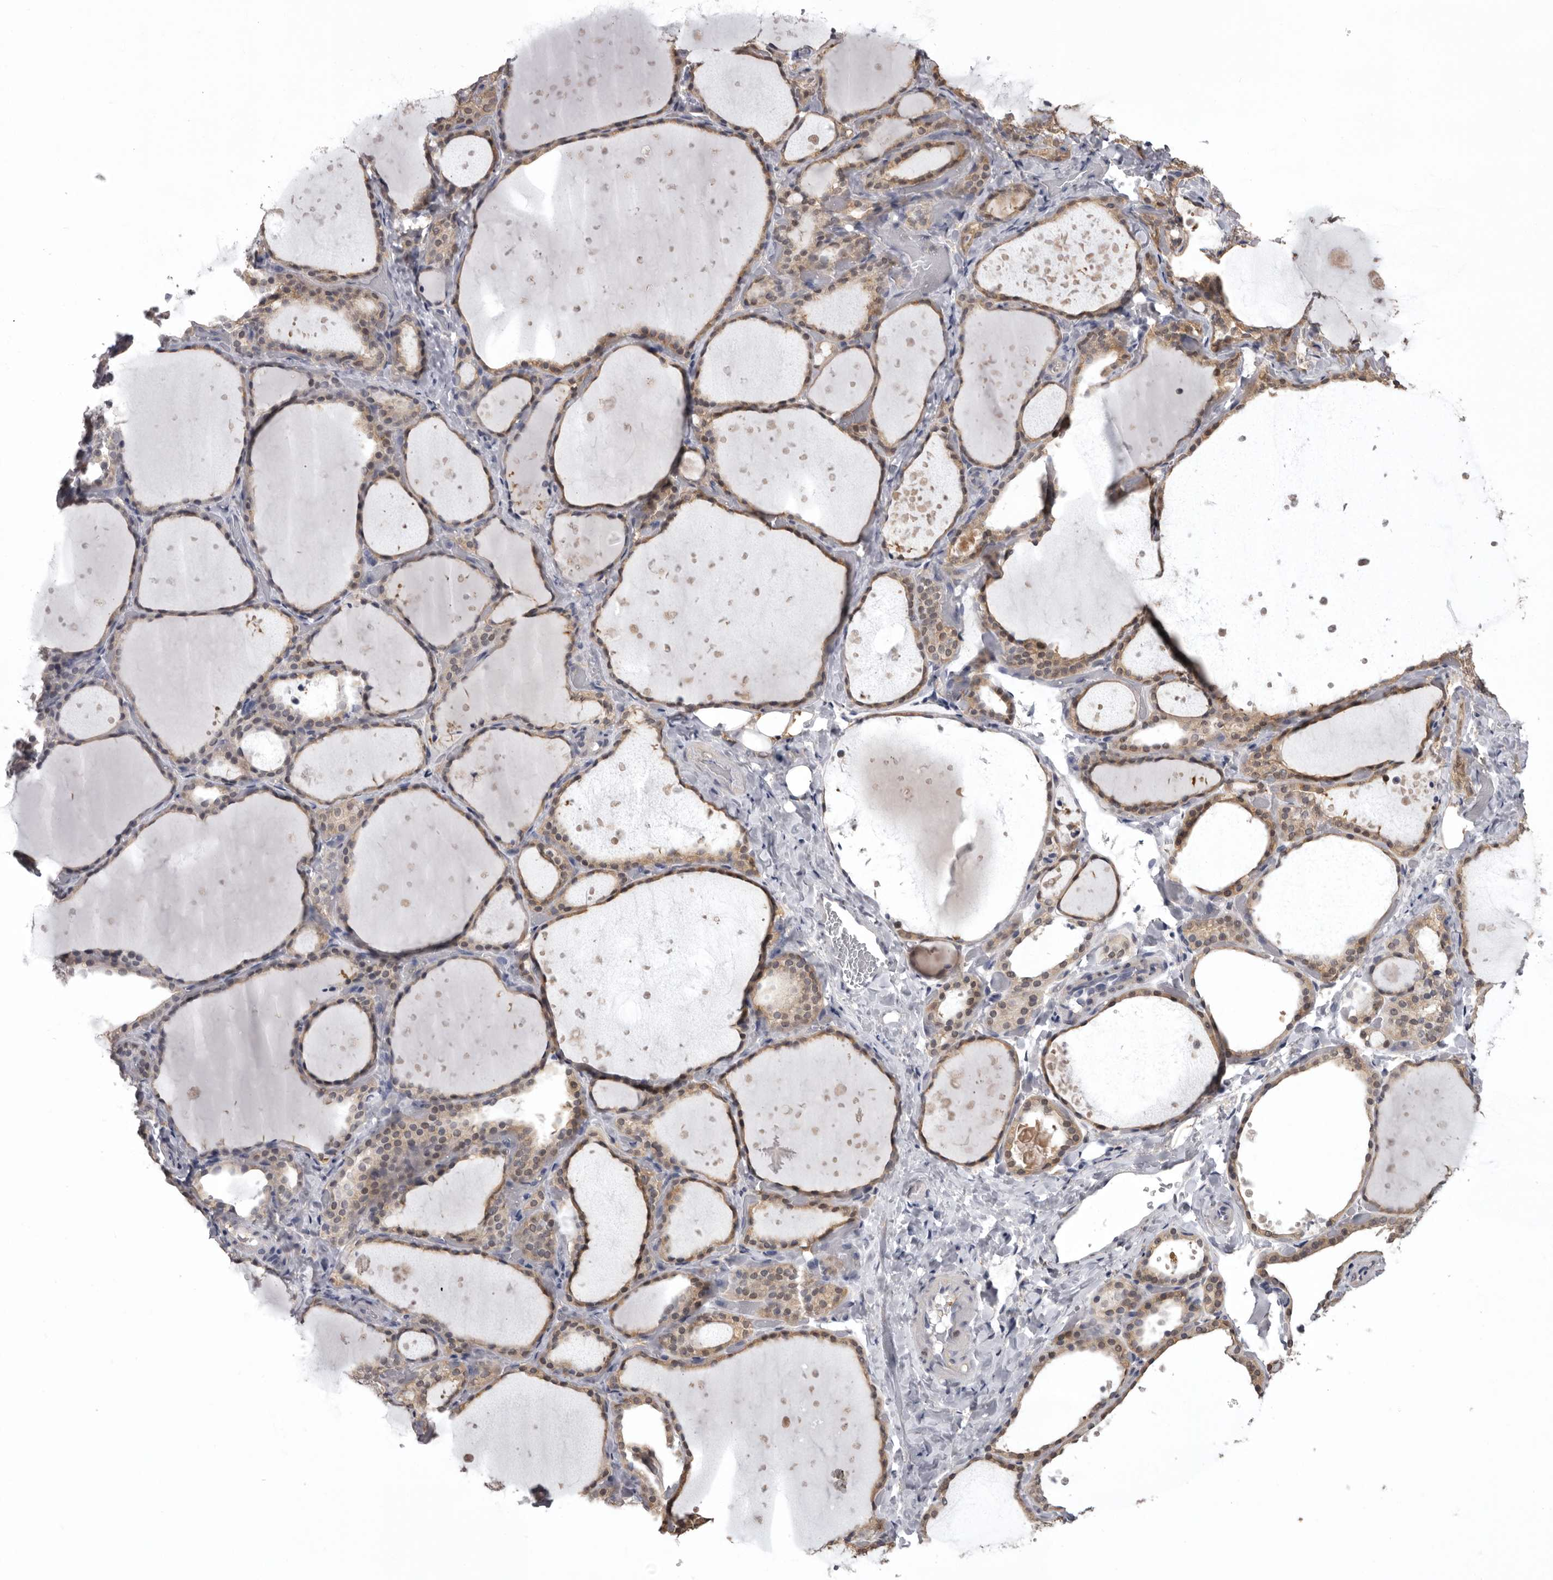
{"staining": {"intensity": "moderate", "quantity": ">75%", "location": "cytoplasmic/membranous"}, "tissue": "thyroid gland", "cell_type": "Glandular cells", "image_type": "normal", "snomed": [{"axis": "morphology", "description": "Normal tissue, NOS"}, {"axis": "topography", "description": "Thyroid gland"}], "caption": "High-power microscopy captured an immunohistochemistry (IHC) histopathology image of normal thyroid gland, revealing moderate cytoplasmic/membranous staining in approximately >75% of glandular cells. (DAB (3,3'-diaminobenzidine) IHC with brightfield microscopy, high magnification).", "gene": "MDH1", "patient": {"sex": "female", "age": 44}}